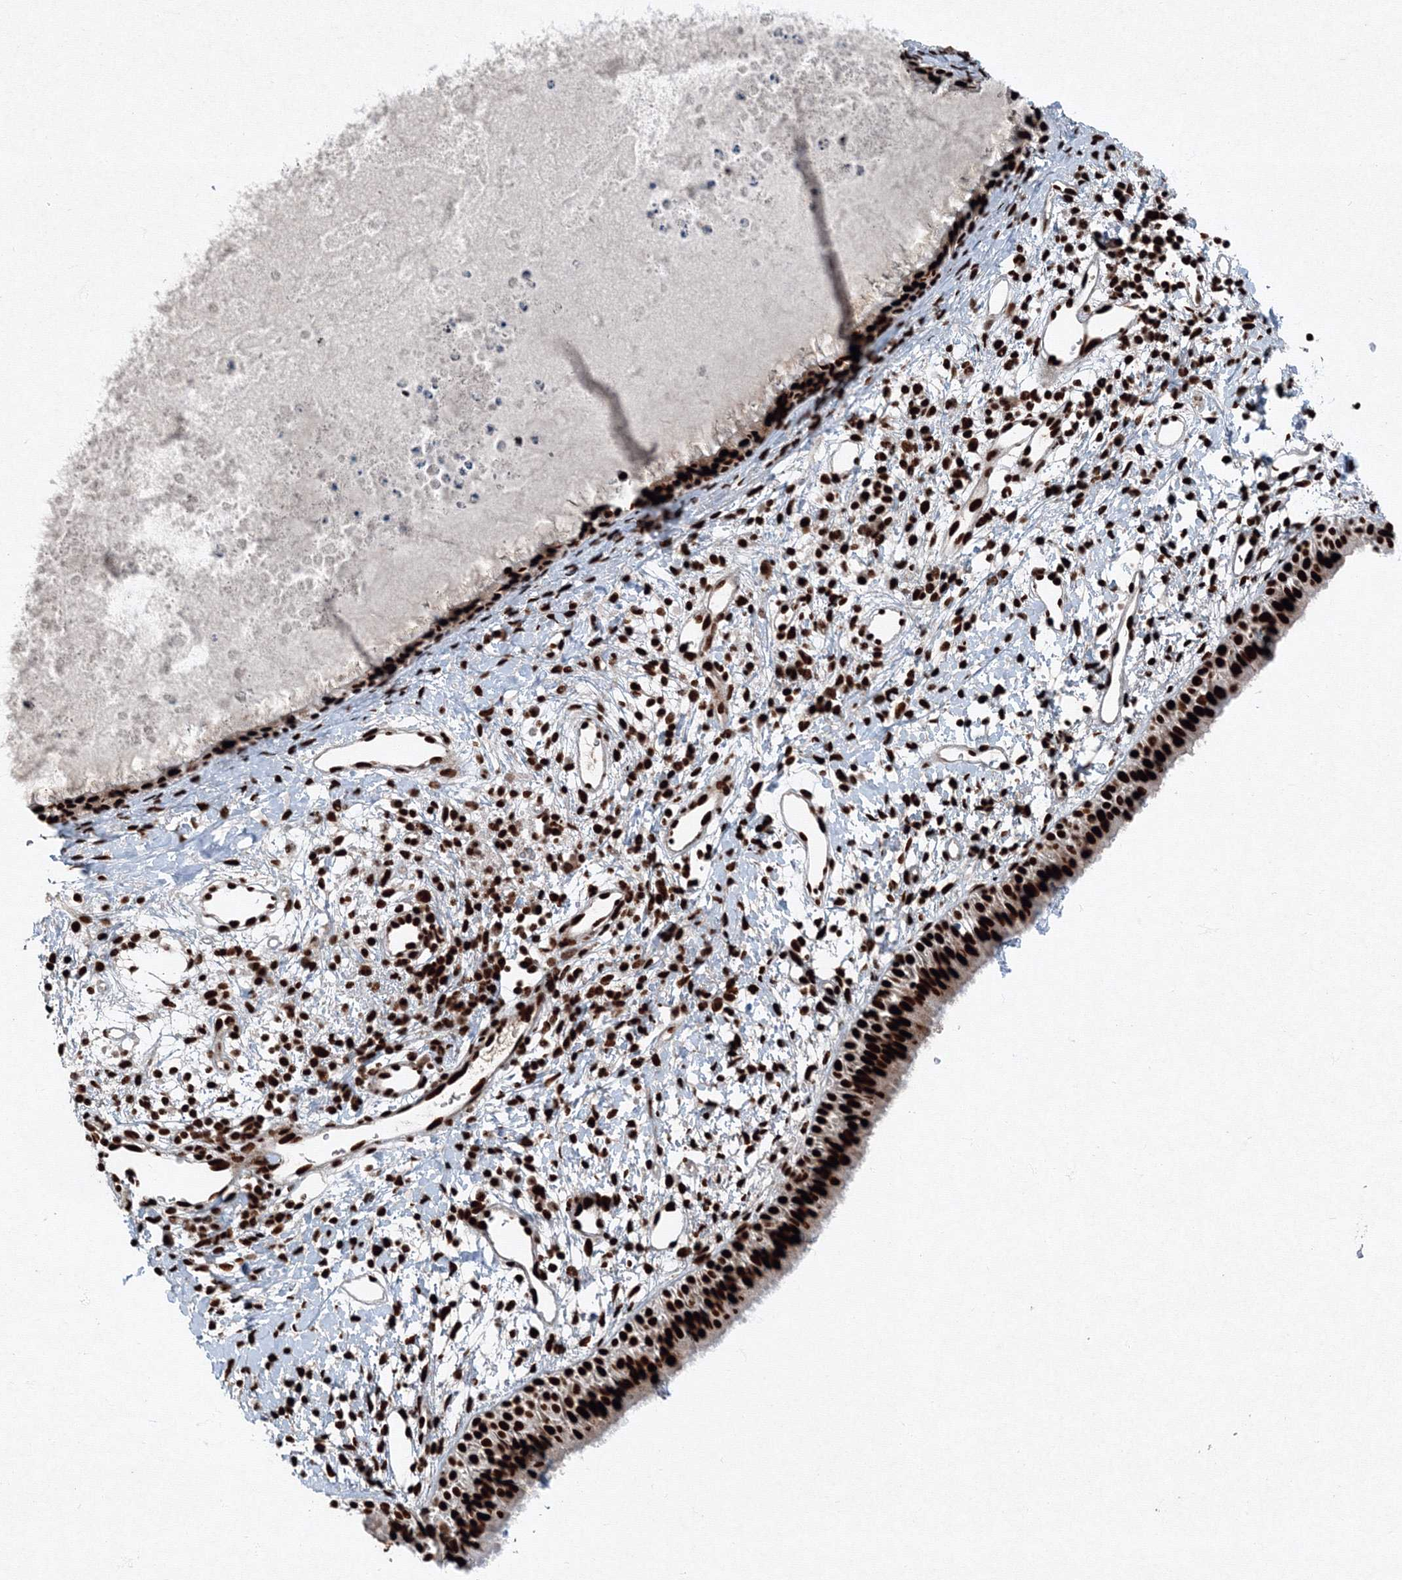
{"staining": {"intensity": "strong", "quantity": ">75%", "location": "nuclear"}, "tissue": "nasopharynx", "cell_type": "Respiratory epithelial cells", "image_type": "normal", "snomed": [{"axis": "morphology", "description": "Normal tissue, NOS"}, {"axis": "topography", "description": "Nasopharynx"}], "caption": "Protein expression analysis of unremarkable nasopharynx demonstrates strong nuclear positivity in about >75% of respiratory epithelial cells. The protein is shown in brown color, while the nuclei are stained blue.", "gene": "SNRPC", "patient": {"sex": "male", "age": 22}}